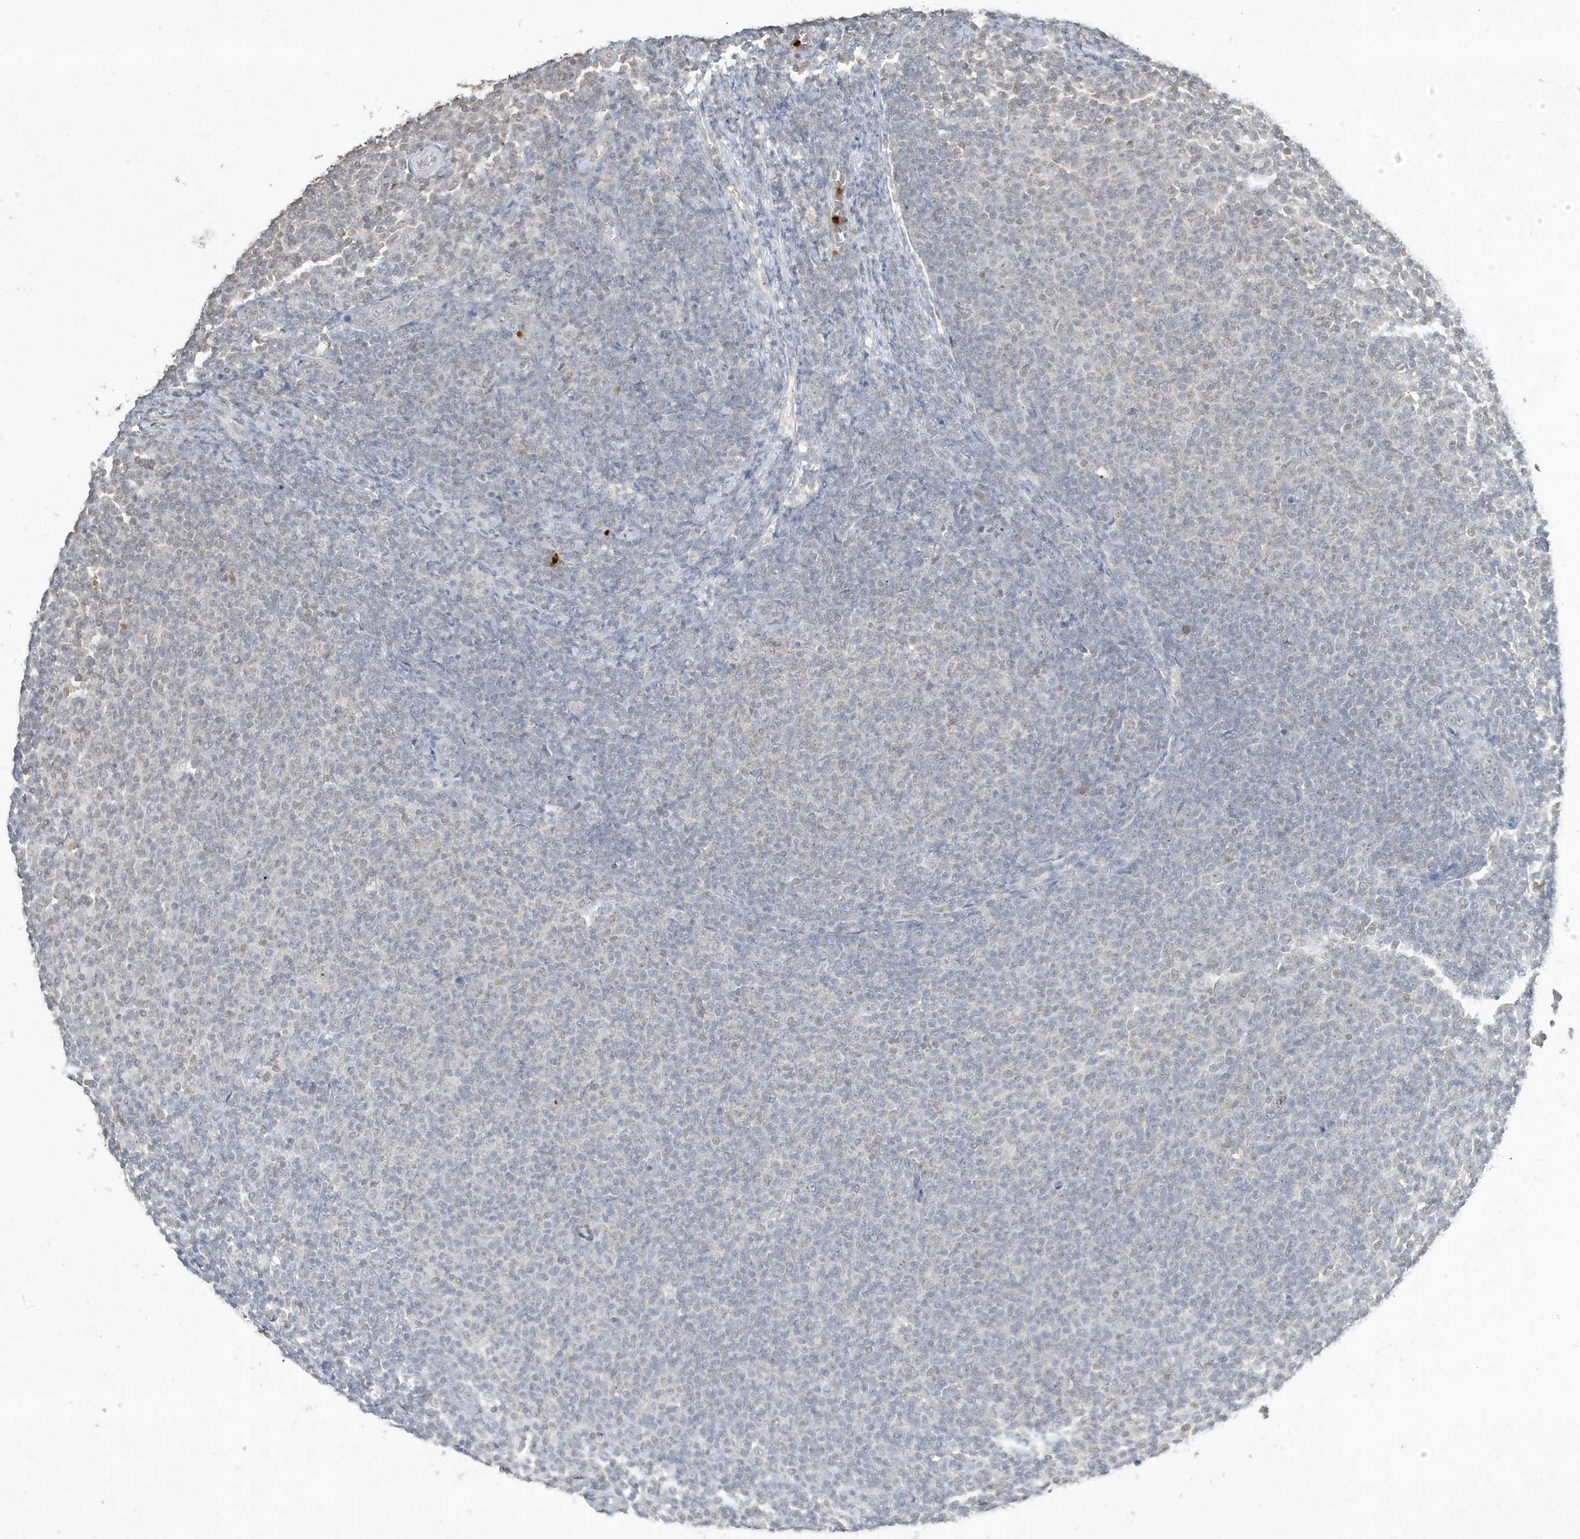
{"staining": {"intensity": "negative", "quantity": "none", "location": "none"}, "tissue": "lymphoma", "cell_type": "Tumor cells", "image_type": "cancer", "snomed": [{"axis": "morphology", "description": "Malignant lymphoma, non-Hodgkin's type, Low grade"}, {"axis": "topography", "description": "Lymph node"}], "caption": "Immunohistochemical staining of human low-grade malignant lymphoma, non-Hodgkin's type displays no significant expression in tumor cells.", "gene": "DEFA1", "patient": {"sex": "male", "age": 66}}